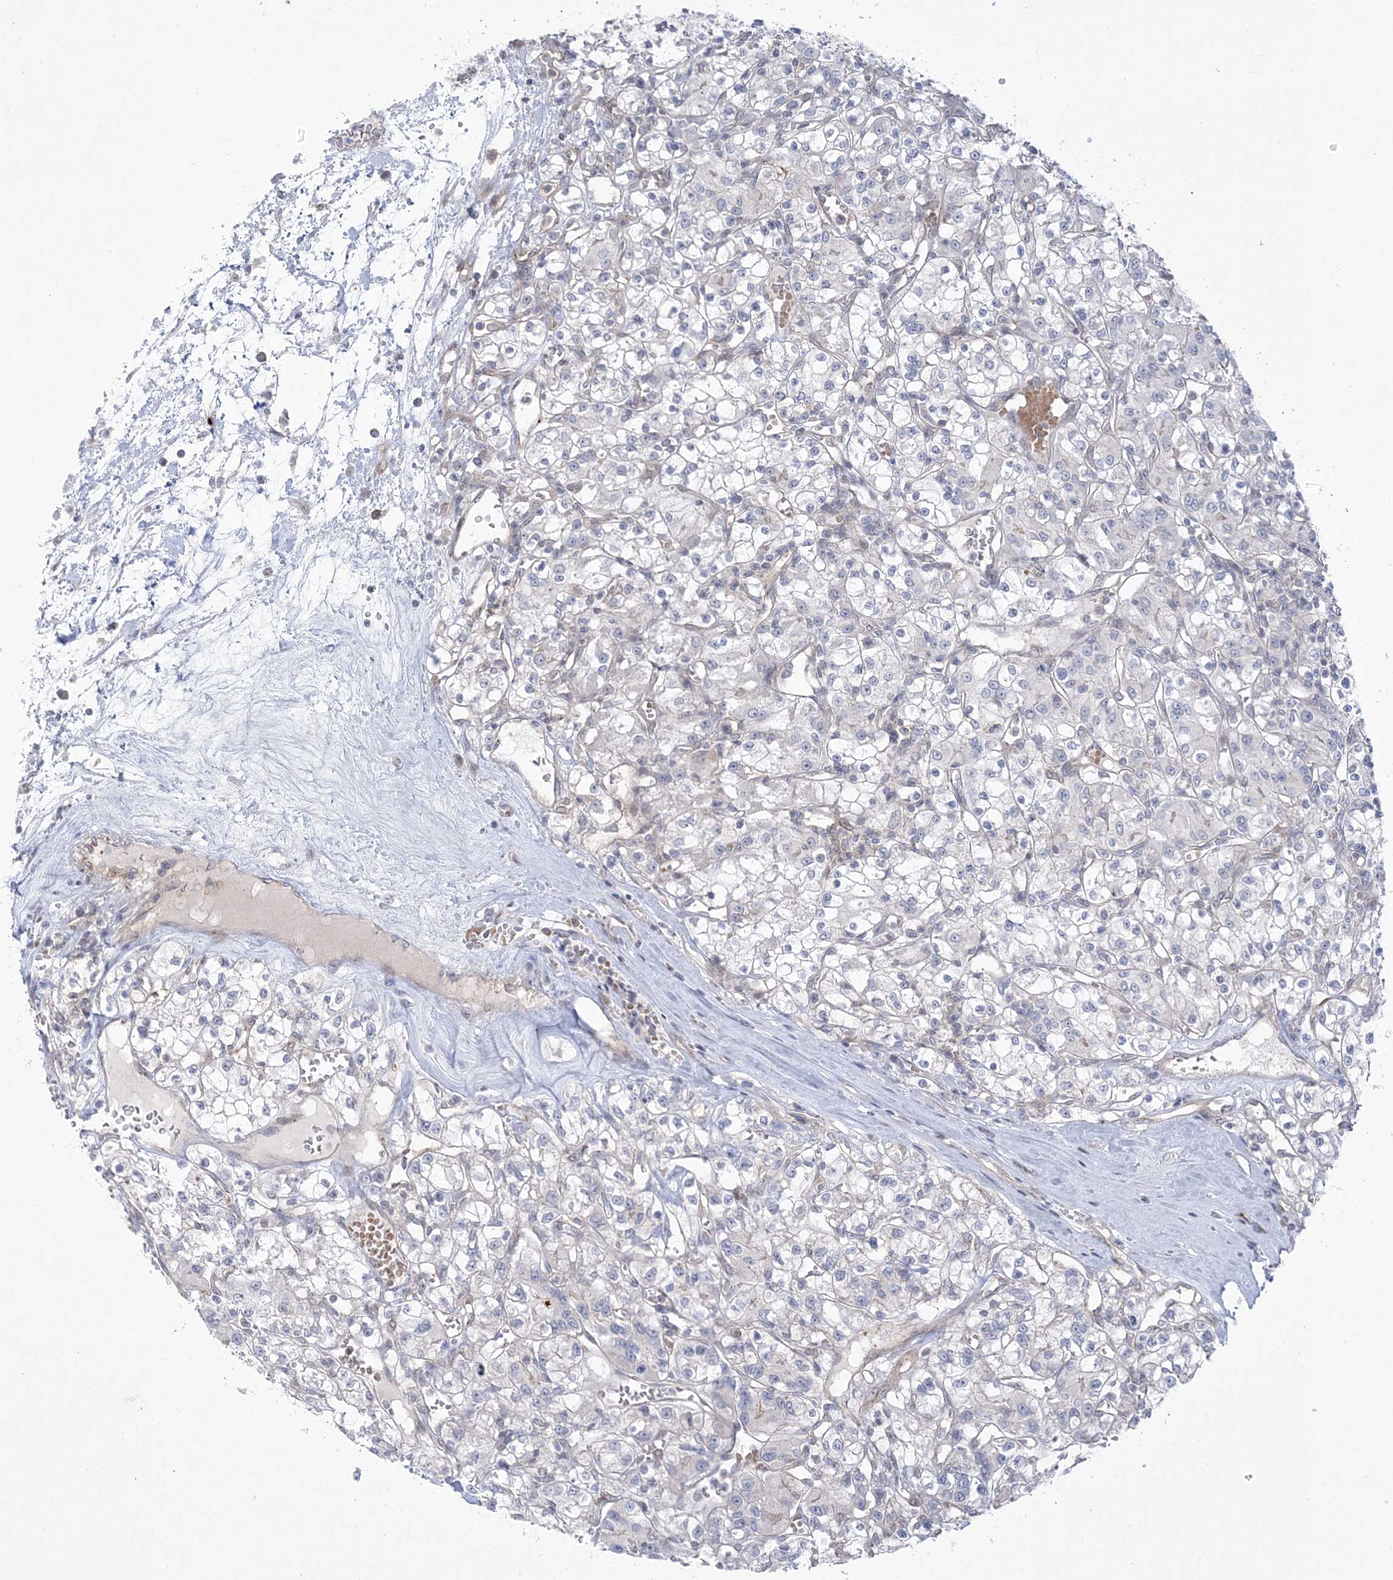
{"staining": {"intensity": "negative", "quantity": "none", "location": "none"}, "tissue": "renal cancer", "cell_type": "Tumor cells", "image_type": "cancer", "snomed": [{"axis": "morphology", "description": "Adenocarcinoma, NOS"}, {"axis": "topography", "description": "Kidney"}], "caption": "High magnification brightfield microscopy of renal adenocarcinoma stained with DAB (3,3'-diaminobenzidine) (brown) and counterstained with hematoxylin (blue): tumor cells show no significant positivity.", "gene": "ADAMTS12", "patient": {"sex": "female", "age": 59}}